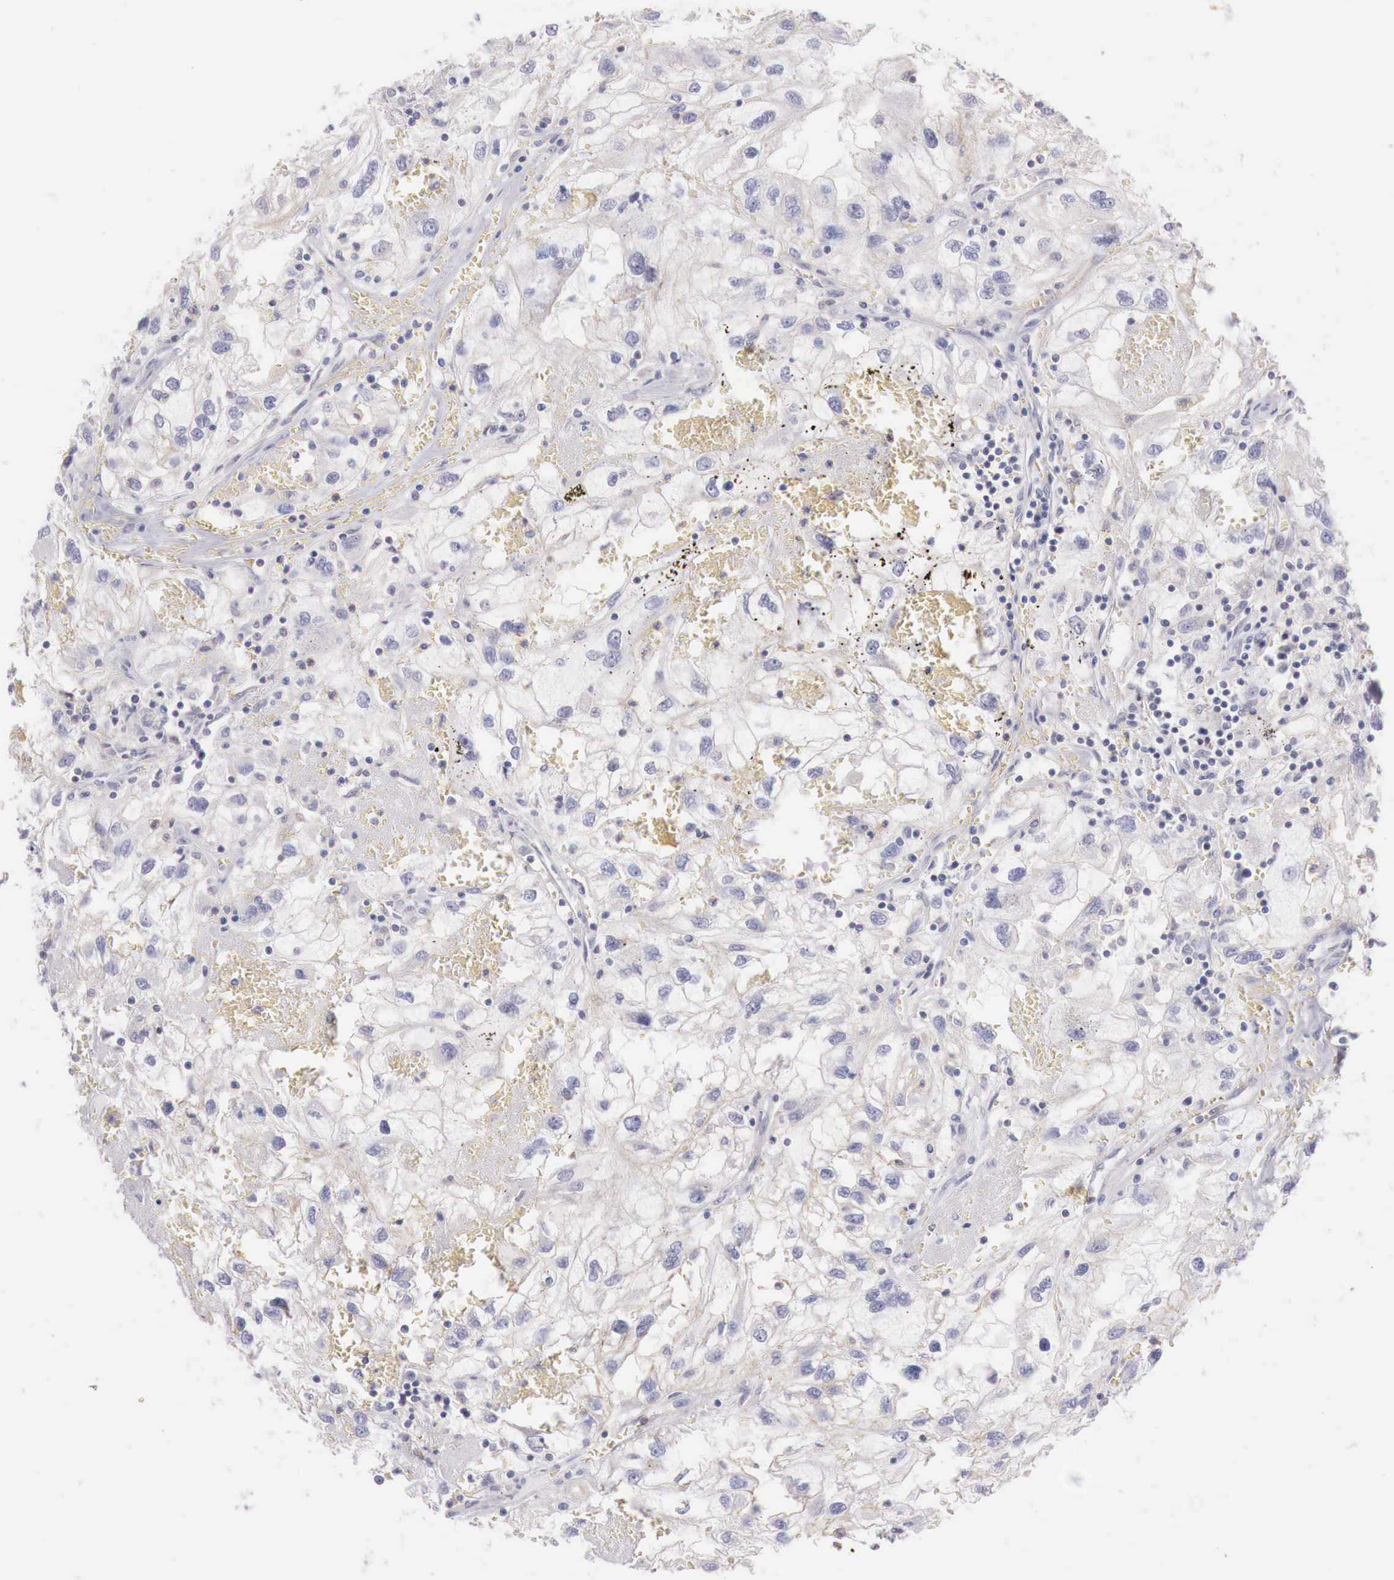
{"staining": {"intensity": "negative", "quantity": "none", "location": "none"}, "tissue": "renal cancer", "cell_type": "Tumor cells", "image_type": "cancer", "snomed": [{"axis": "morphology", "description": "Normal tissue, NOS"}, {"axis": "morphology", "description": "Adenocarcinoma, NOS"}, {"axis": "topography", "description": "Kidney"}], "caption": "Human adenocarcinoma (renal) stained for a protein using IHC displays no expression in tumor cells.", "gene": "TRIM13", "patient": {"sex": "male", "age": 71}}